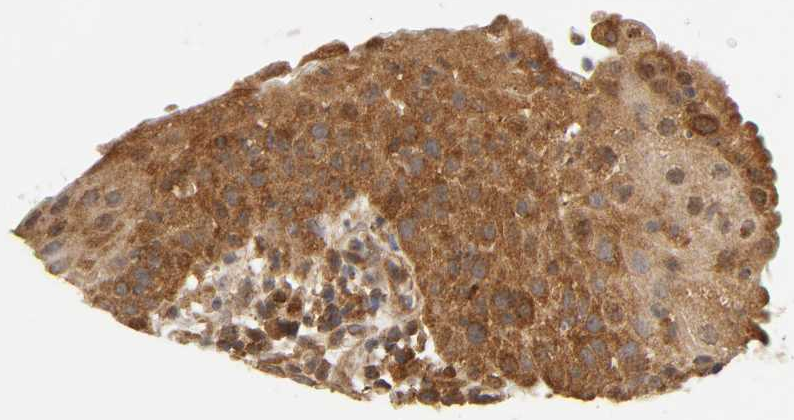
{"staining": {"intensity": "strong", "quantity": ">75%", "location": "cytoplasmic/membranous"}, "tissue": "tonsil", "cell_type": "Germinal center cells", "image_type": "normal", "snomed": [{"axis": "morphology", "description": "Normal tissue, NOS"}, {"axis": "topography", "description": "Tonsil"}], "caption": "IHC image of unremarkable tonsil stained for a protein (brown), which exhibits high levels of strong cytoplasmic/membranous expression in about >75% of germinal center cells.", "gene": "PAFAH1B1", "patient": {"sex": "female", "age": 40}}